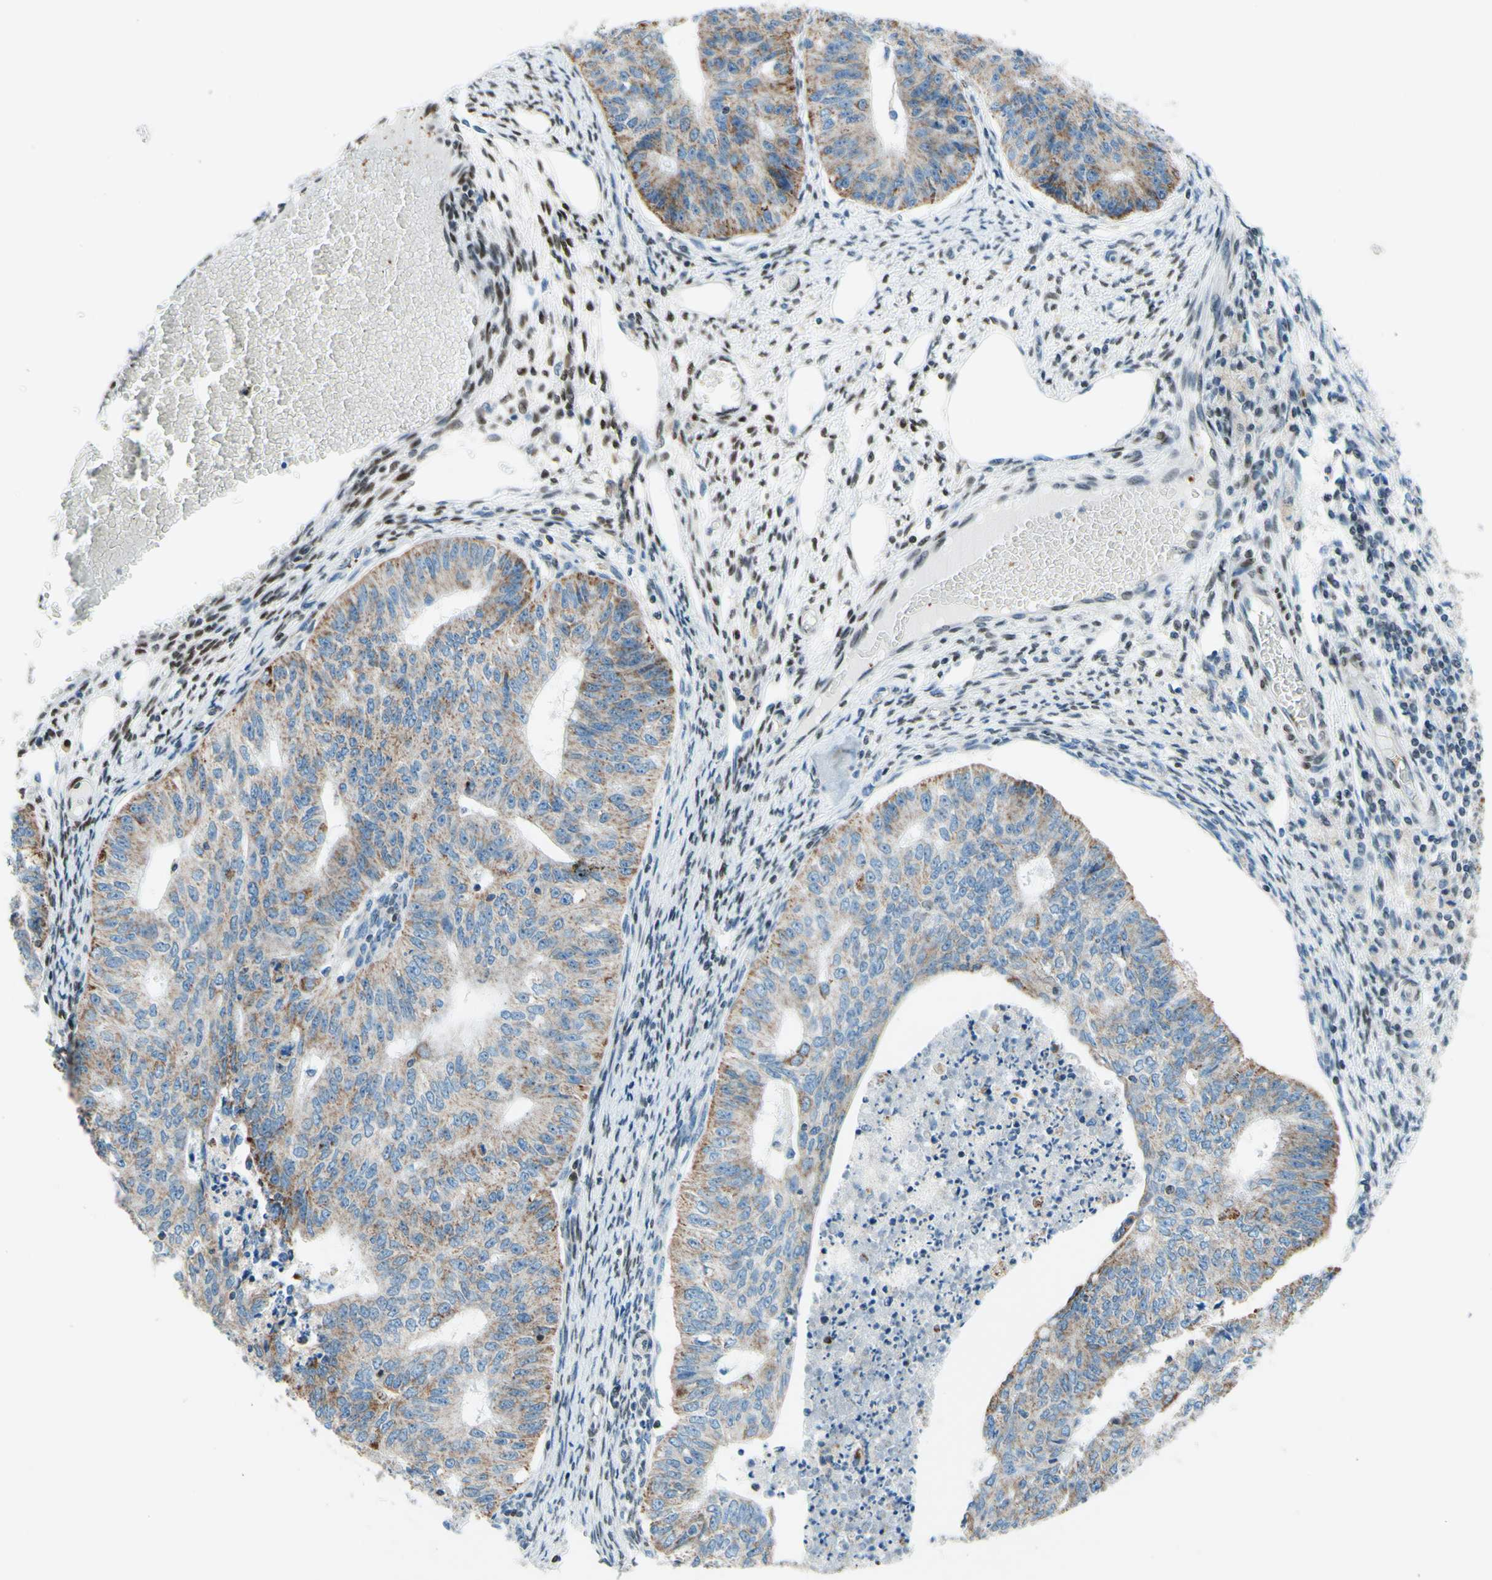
{"staining": {"intensity": "moderate", "quantity": ">75%", "location": "cytoplasmic/membranous"}, "tissue": "endometrial cancer", "cell_type": "Tumor cells", "image_type": "cancer", "snomed": [{"axis": "morphology", "description": "Adenocarcinoma, NOS"}, {"axis": "topography", "description": "Endometrium"}], "caption": "This is an image of IHC staining of adenocarcinoma (endometrial), which shows moderate expression in the cytoplasmic/membranous of tumor cells.", "gene": "CBX7", "patient": {"sex": "female", "age": 32}}